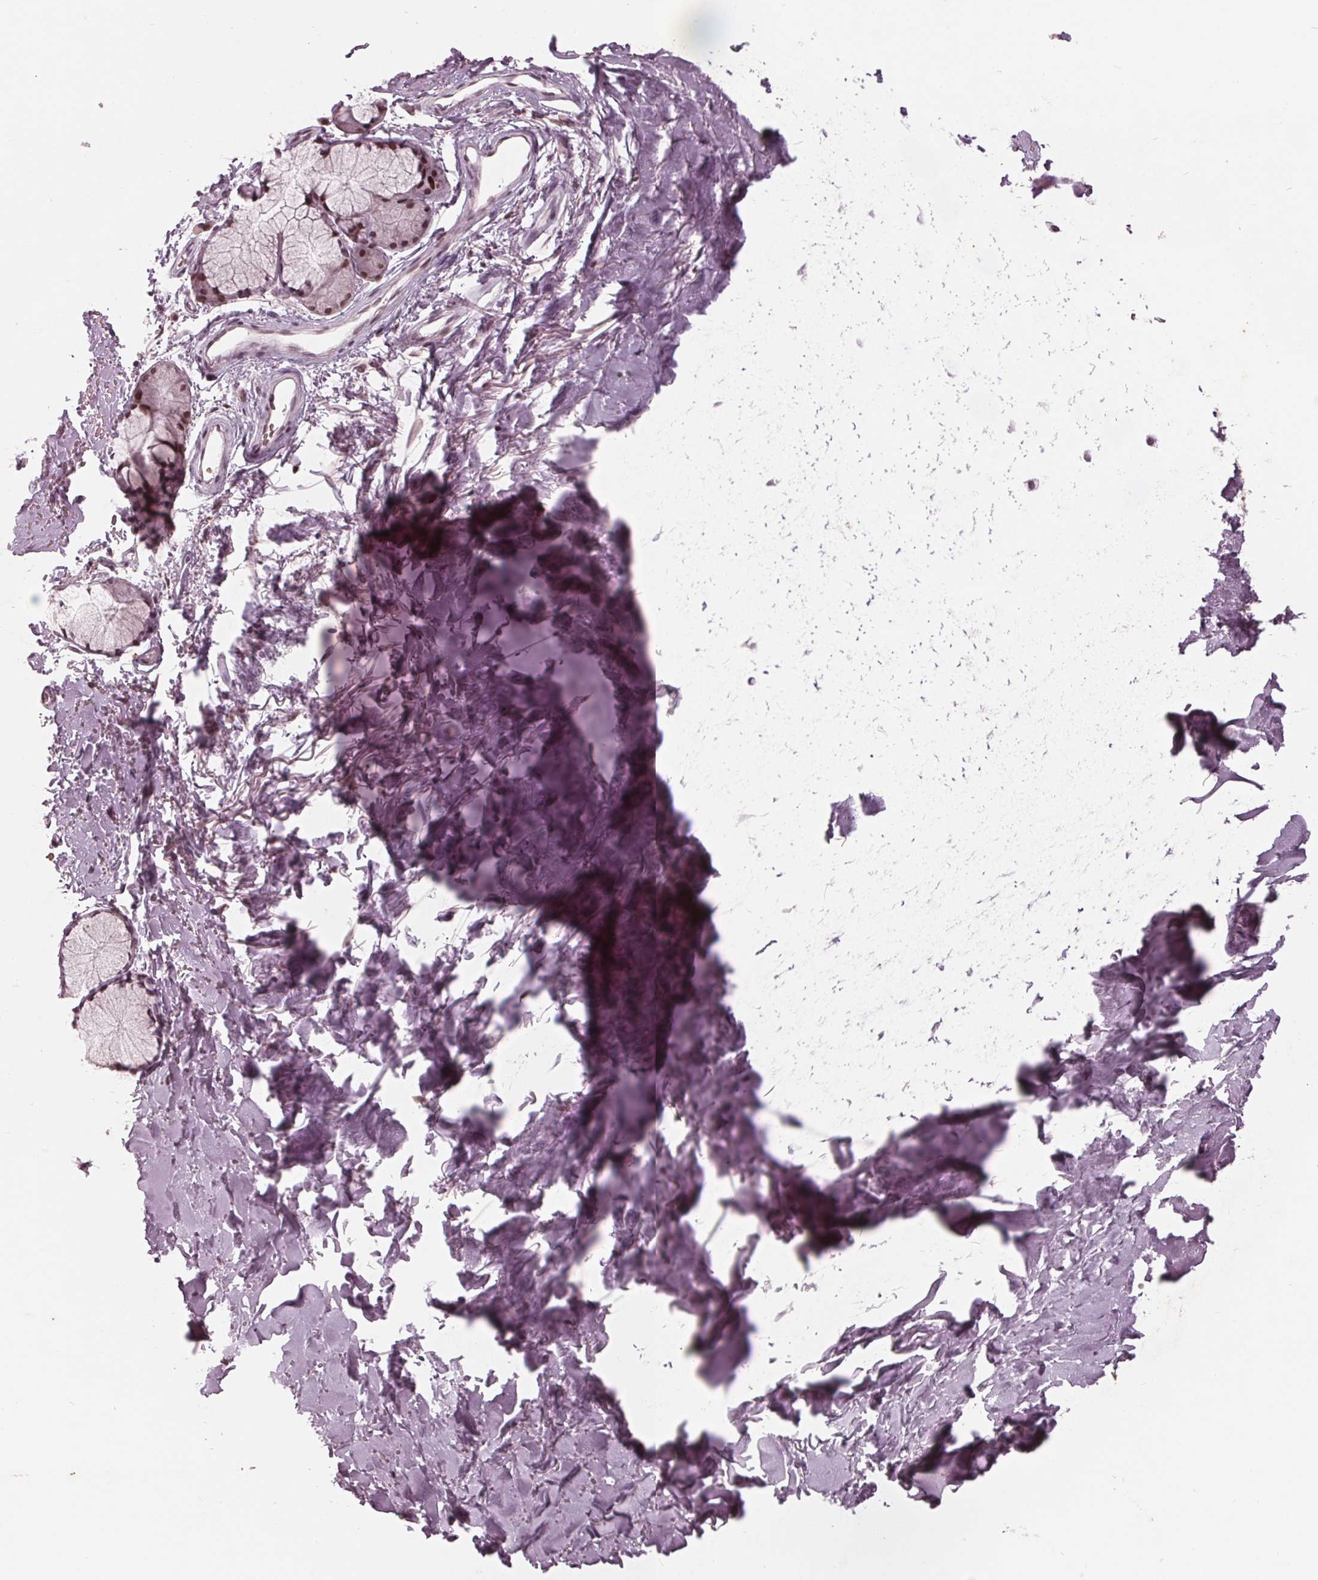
{"staining": {"intensity": "negative", "quantity": "none", "location": "none"}, "tissue": "soft tissue", "cell_type": "Fibroblasts", "image_type": "normal", "snomed": [{"axis": "morphology", "description": "Normal tissue, NOS"}, {"axis": "topography", "description": "Cartilage tissue"}, {"axis": "topography", "description": "Bronchus"}], "caption": "This is a micrograph of immunohistochemistry staining of normal soft tissue, which shows no expression in fibroblasts.", "gene": "DNMT3L", "patient": {"sex": "female", "age": 79}}